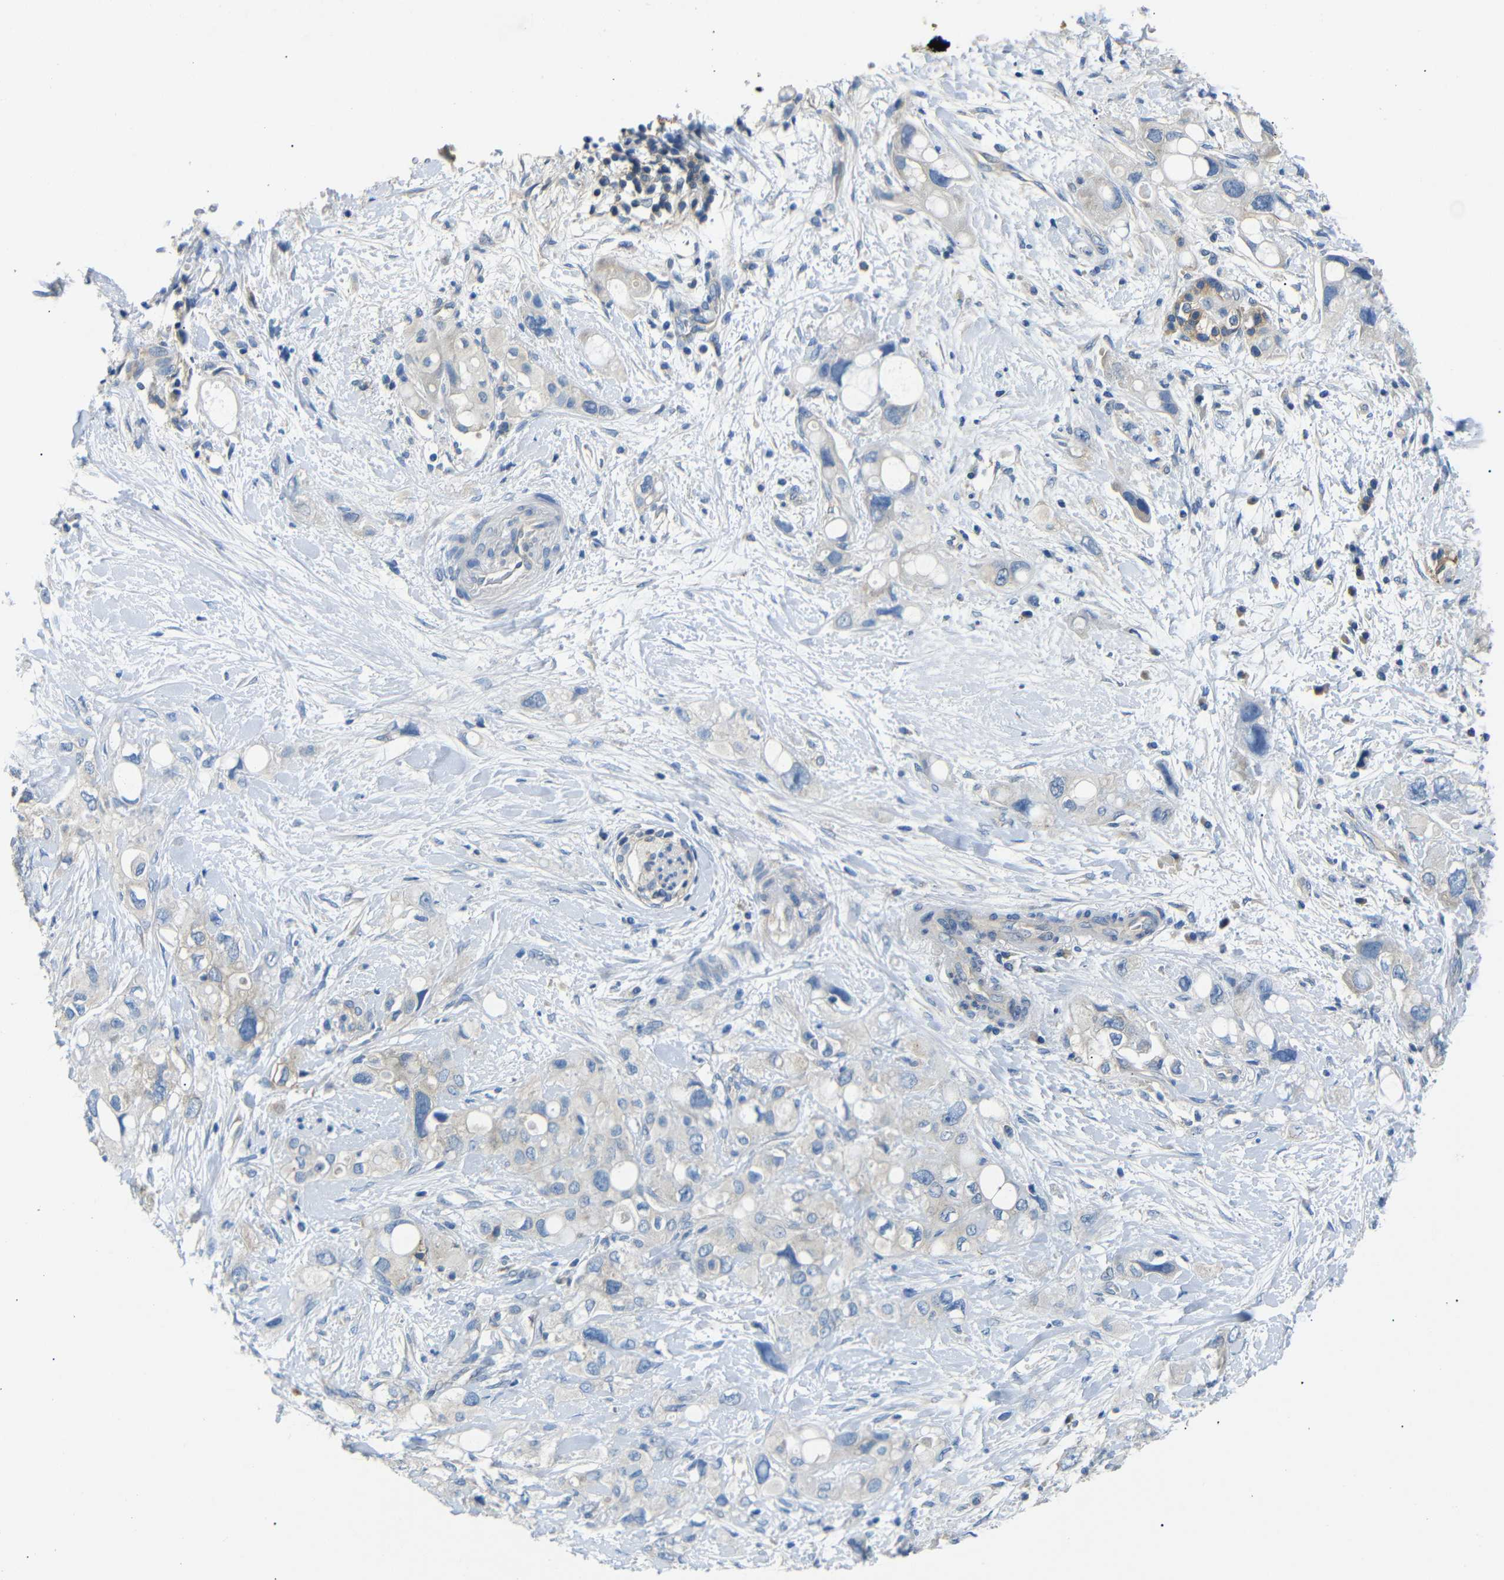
{"staining": {"intensity": "negative", "quantity": "none", "location": "none"}, "tissue": "pancreatic cancer", "cell_type": "Tumor cells", "image_type": "cancer", "snomed": [{"axis": "morphology", "description": "Adenocarcinoma, NOS"}, {"axis": "topography", "description": "Pancreas"}], "caption": "An immunohistochemistry photomicrograph of pancreatic cancer (adenocarcinoma) is shown. There is no staining in tumor cells of pancreatic cancer (adenocarcinoma). The staining is performed using DAB (3,3'-diaminobenzidine) brown chromogen with nuclei counter-stained in using hematoxylin.", "gene": "DCP1A", "patient": {"sex": "female", "age": 56}}